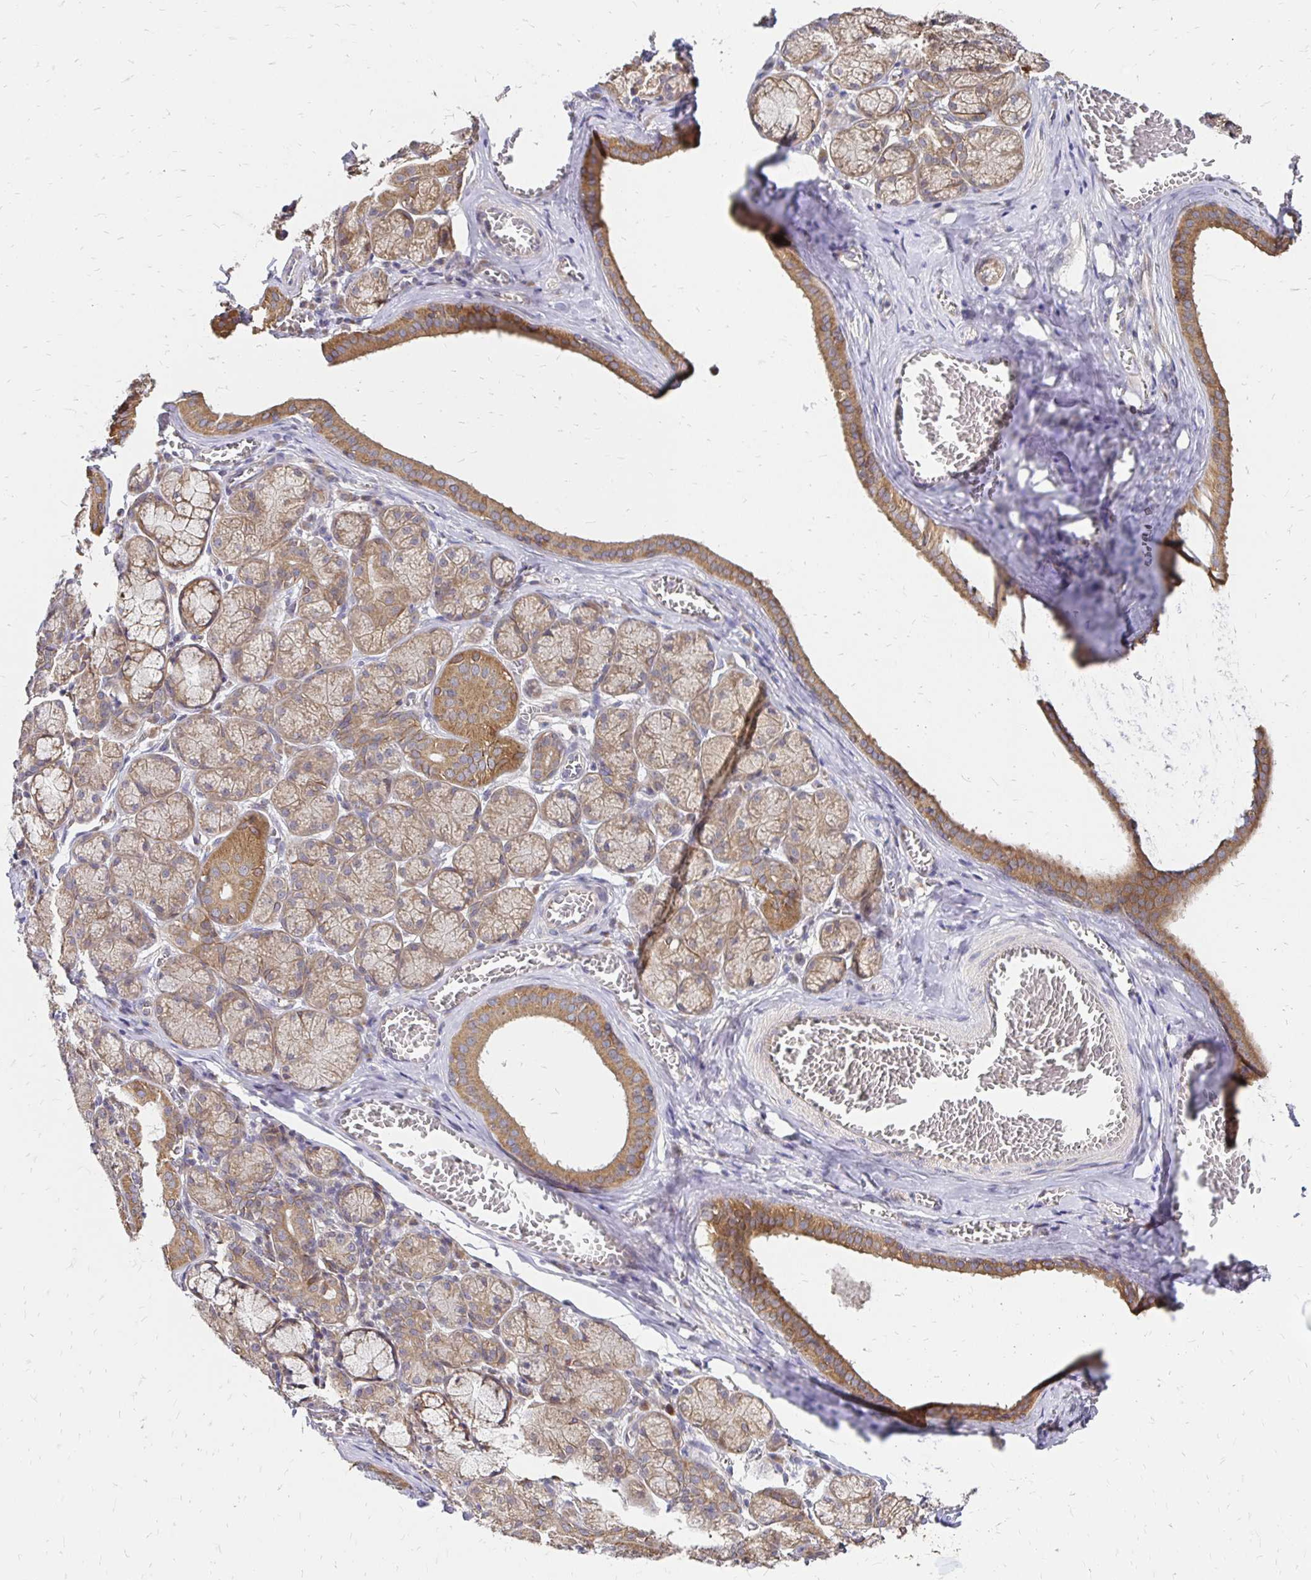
{"staining": {"intensity": "moderate", "quantity": ">75%", "location": "cytoplasmic/membranous"}, "tissue": "salivary gland", "cell_type": "Glandular cells", "image_type": "normal", "snomed": [{"axis": "morphology", "description": "Normal tissue, NOS"}, {"axis": "topography", "description": "Salivary gland"}], "caption": "Normal salivary gland was stained to show a protein in brown. There is medium levels of moderate cytoplasmic/membranous expression in about >75% of glandular cells.", "gene": "ZW10", "patient": {"sex": "female", "age": 24}}